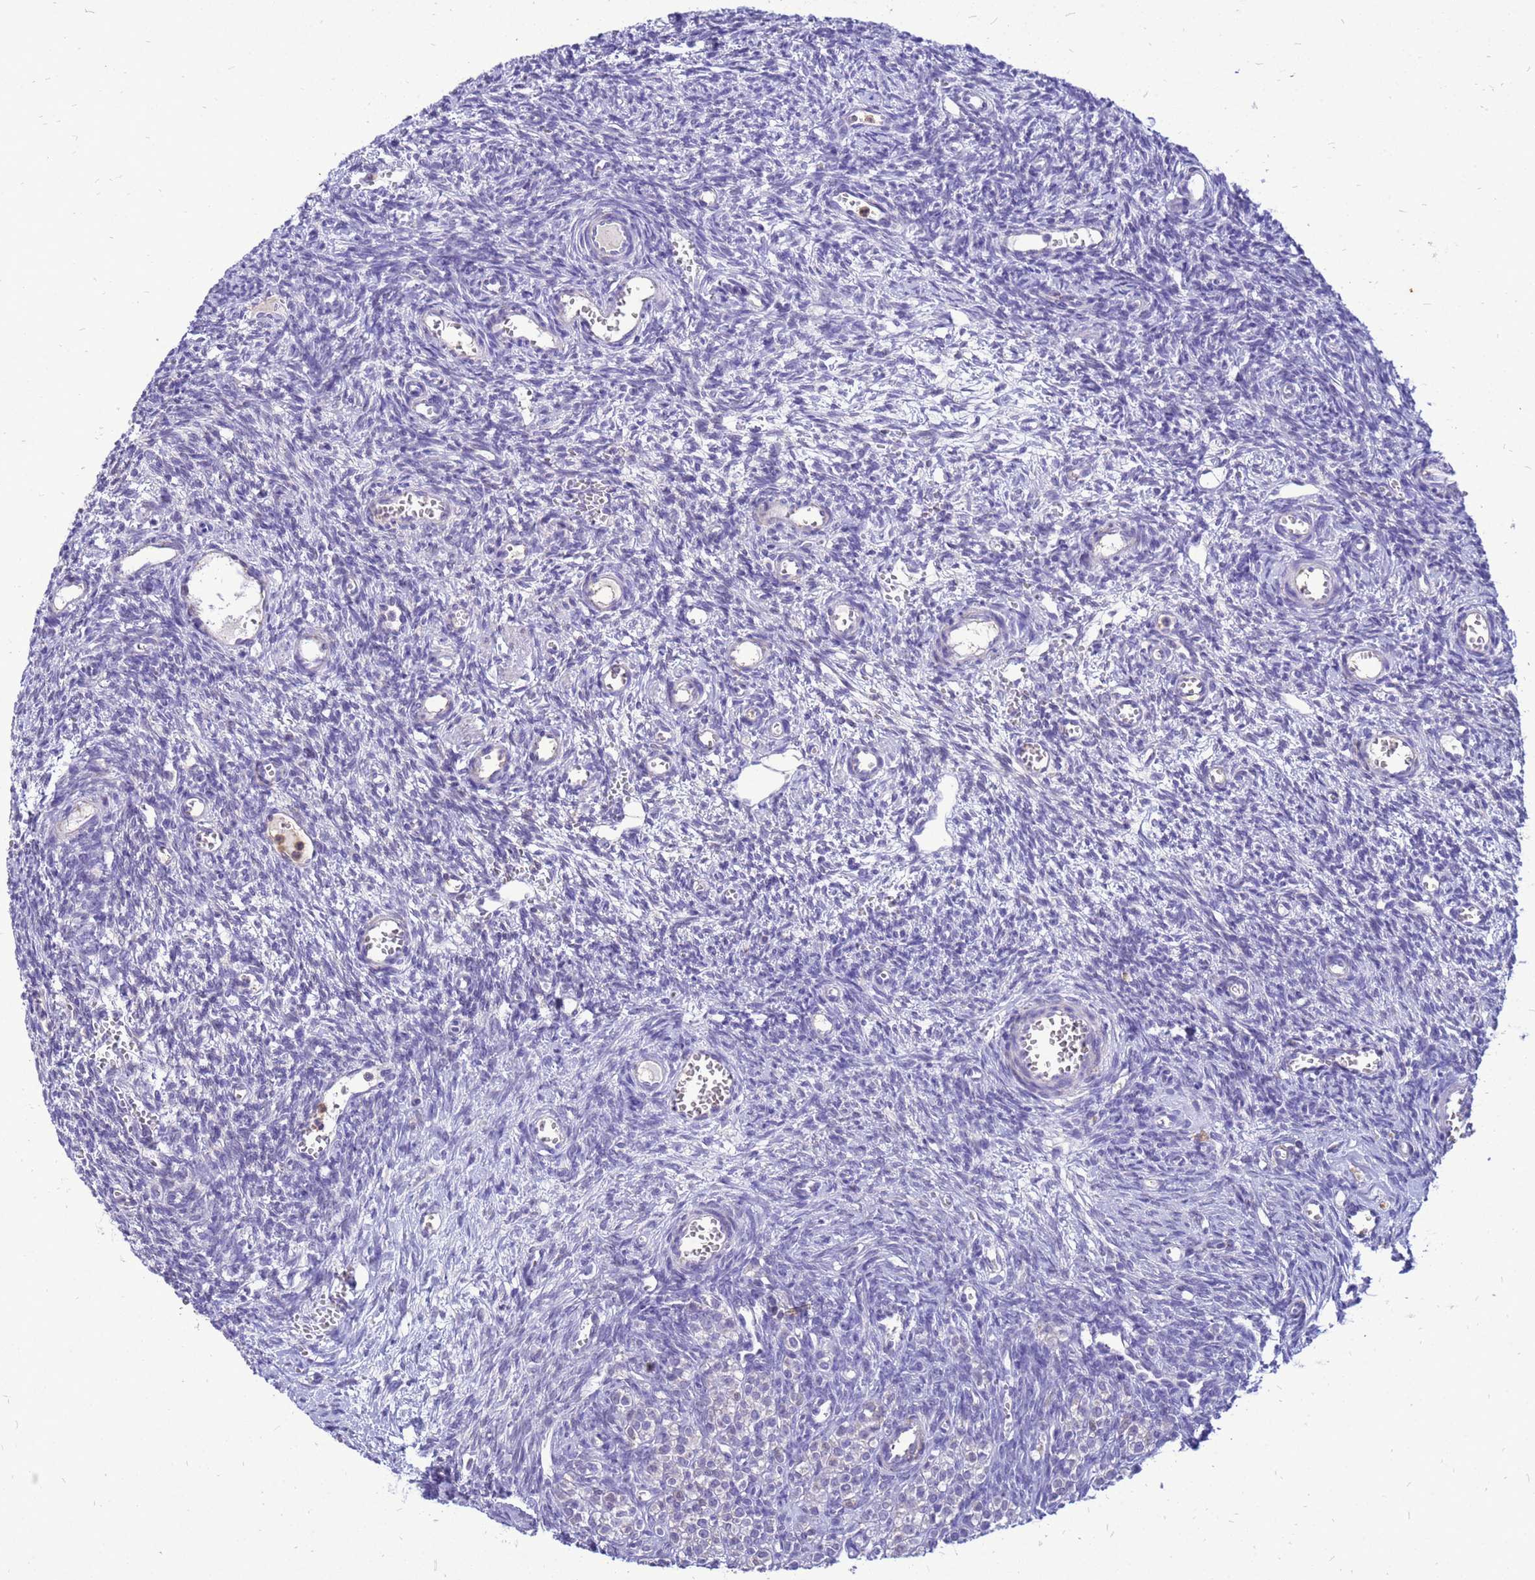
{"staining": {"intensity": "negative", "quantity": "none", "location": "none"}, "tissue": "ovary", "cell_type": "Ovarian stroma cells", "image_type": "normal", "snomed": [{"axis": "morphology", "description": "Normal tissue, NOS"}, {"axis": "topography", "description": "Ovary"}], "caption": "An immunohistochemistry histopathology image of unremarkable ovary is shown. There is no staining in ovarian stroma cells of ovary.", "gene": "AKR1C1", "patient": {"sex": "female", "age": 39}}